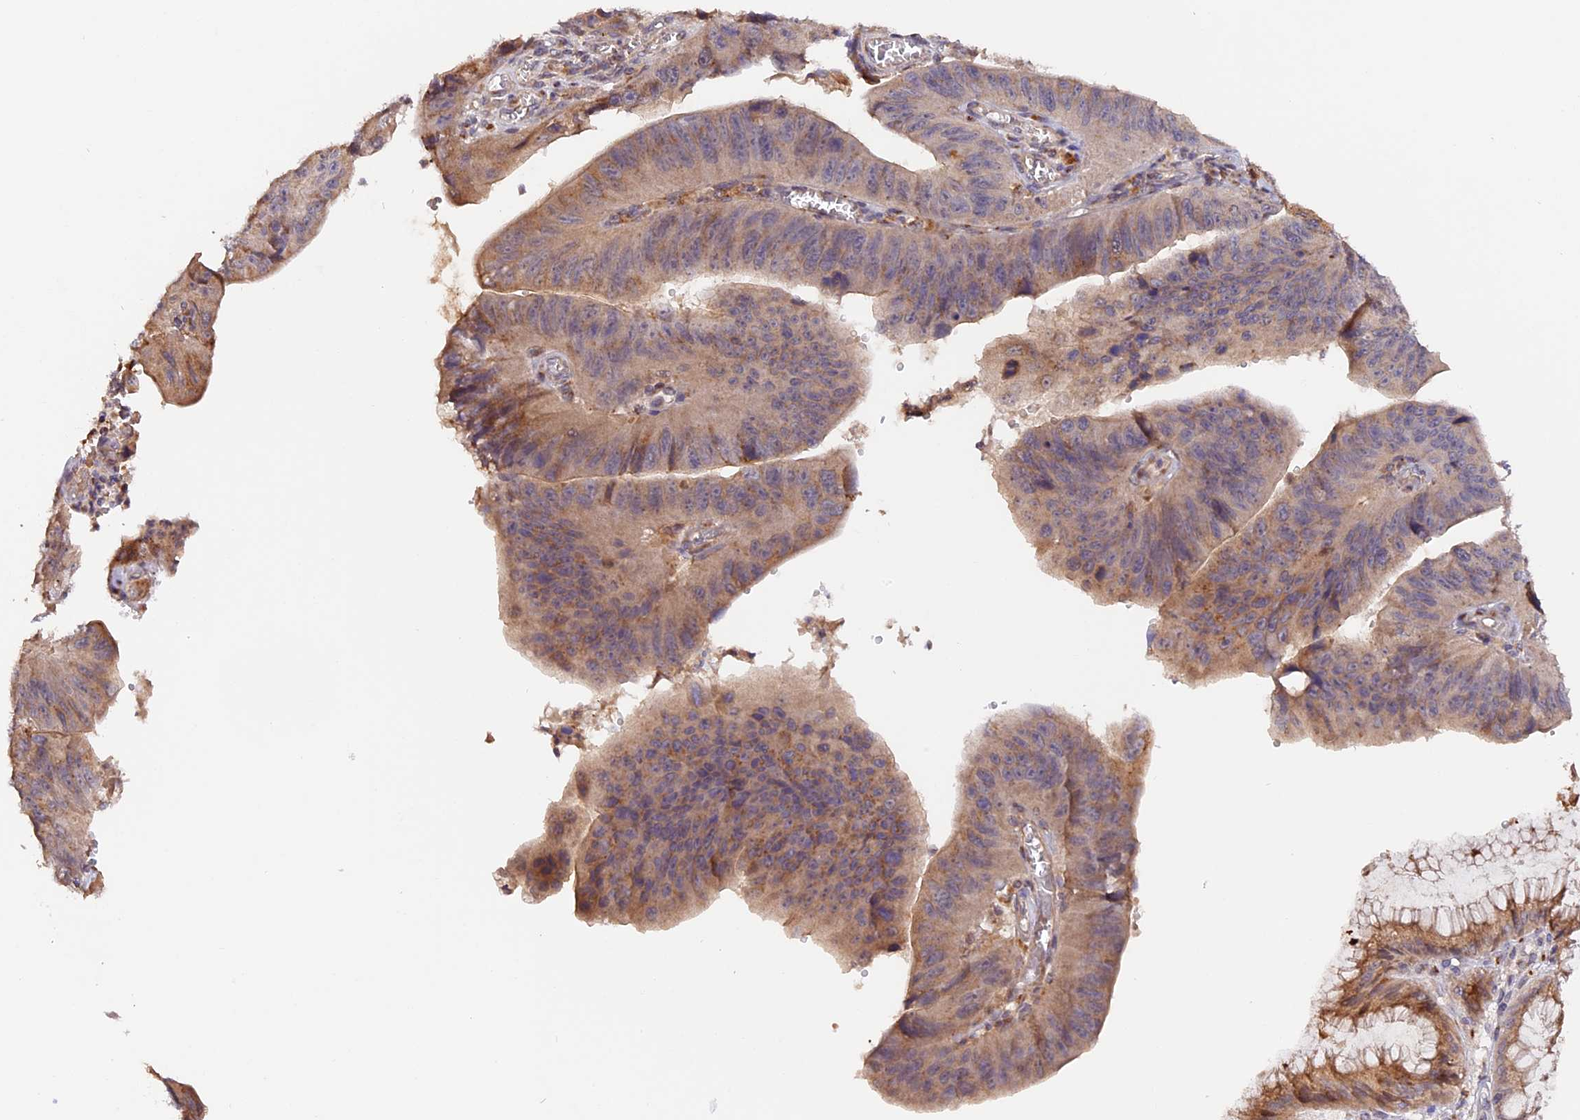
{"staining": {"intensity": "weak", "quantity": ">75%", "location": "cytoplasmic/membranous"}, "tissue": "stomach cancer", "cell_type": "Tumor cells", "image_type": "cancer", "snomed": [{"axis": "morphology", "description": "Adenocarcinoma, NOS"}, {"axis": "topography", "description": "Stomach"}], "caption": "A high-resolution micrograph shows immunohistochemistry (IHC) staining of stomach adenocarcinoma, which displays weak cytoplasmic/membranous expression in approximately >75% of tumor cells.", "gene": "TANGO6", "patient": {"sex": "male", "age": 59}}